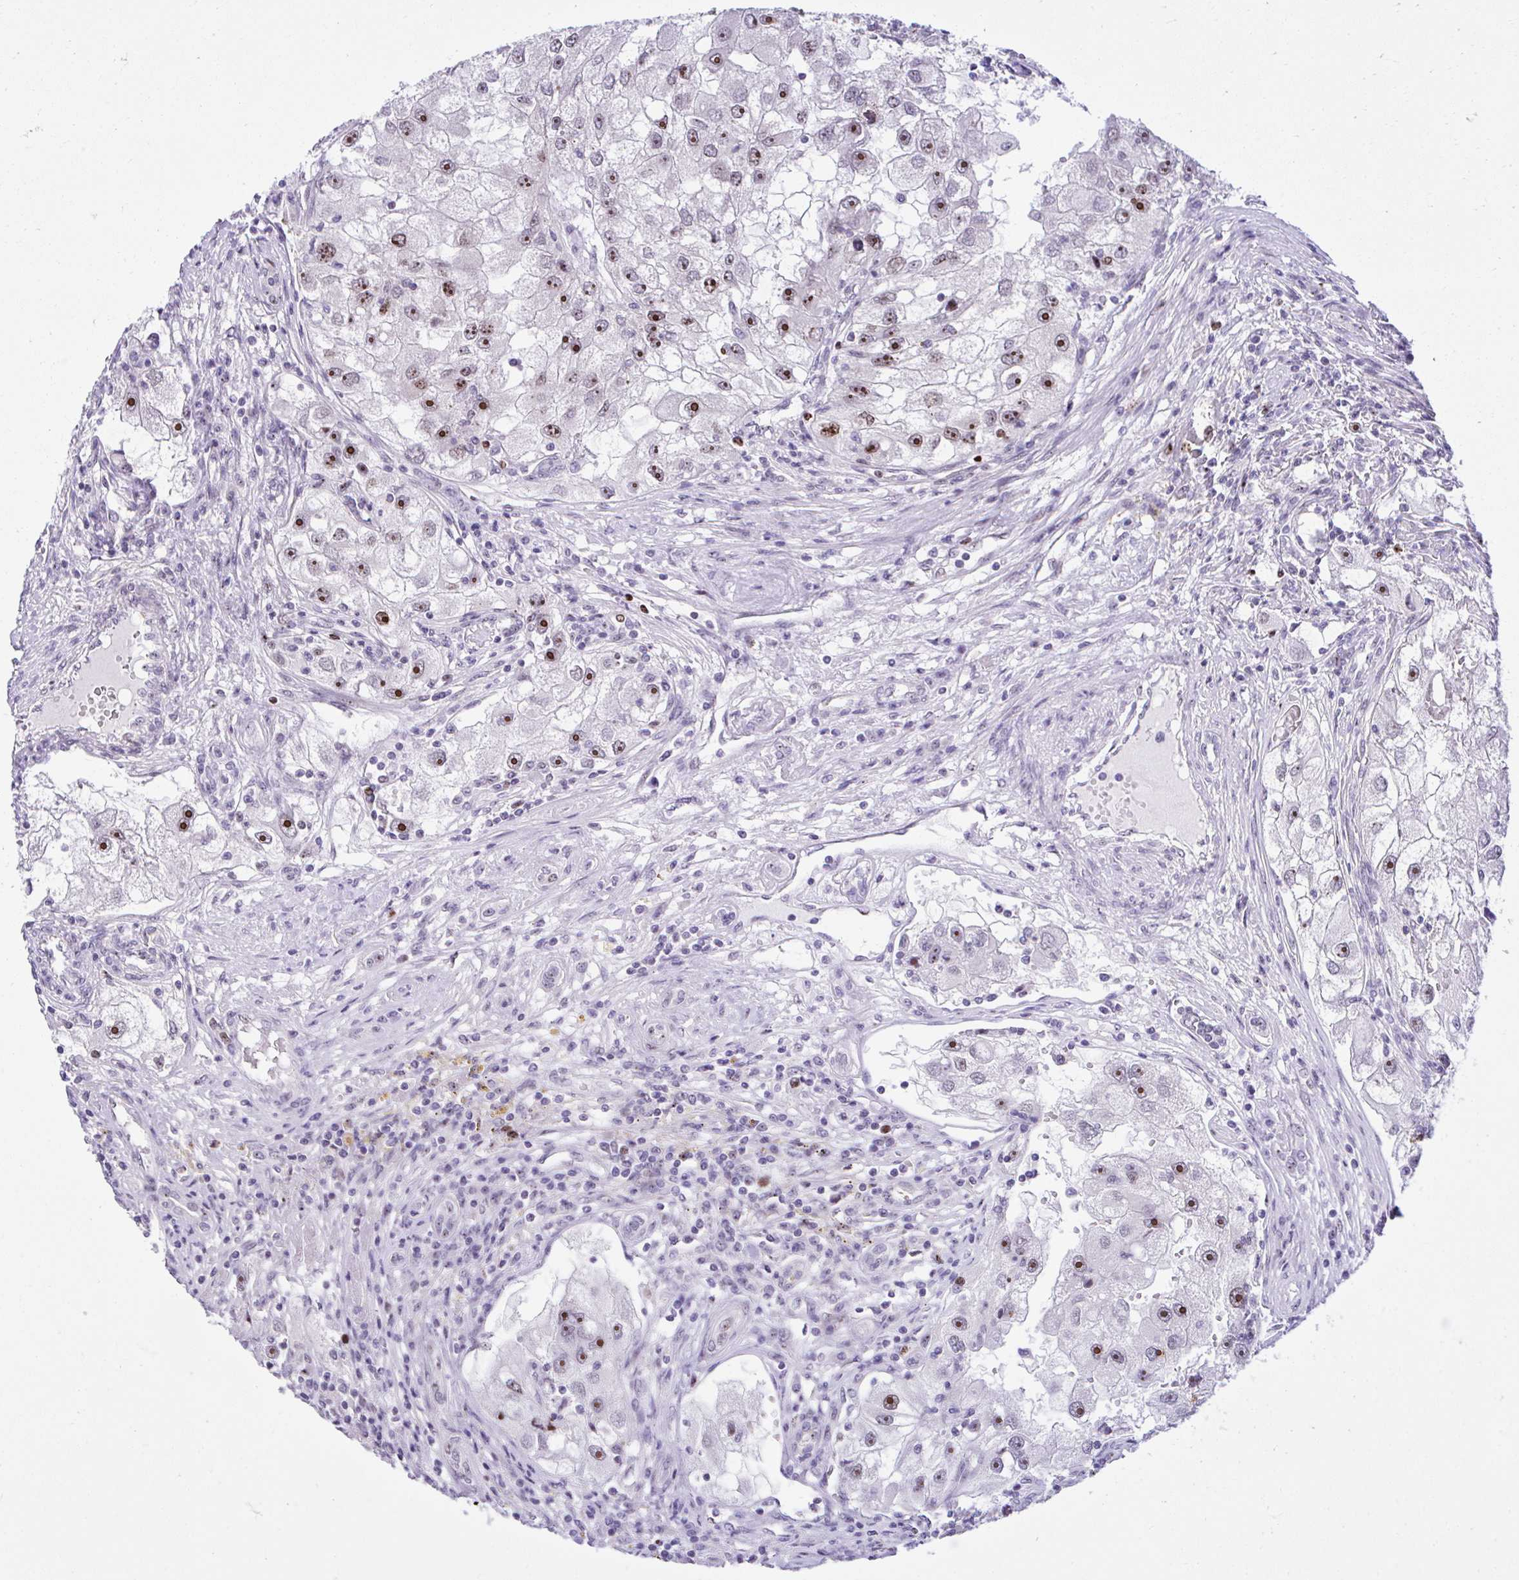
{"staining": {"intensity": "strong", "quantity": ">75%", "location": "nuclear"}, "tissue": "renal cancer", "cell_type": "Tumor cells", "image_type": "cancer", "snomed": [{"axis": "morphology", "description": "Adenocarcinoma, NOS"}, {"axis": "topography", "description": "Kidney"}], "caption": "This is an image of IHC staining of renal cancer (adenocarcinoma), which shows strong positivity in the nuclear of tumor cells.", "gene": "CEP72", "patient": {"sex": "male", "age": 63}}